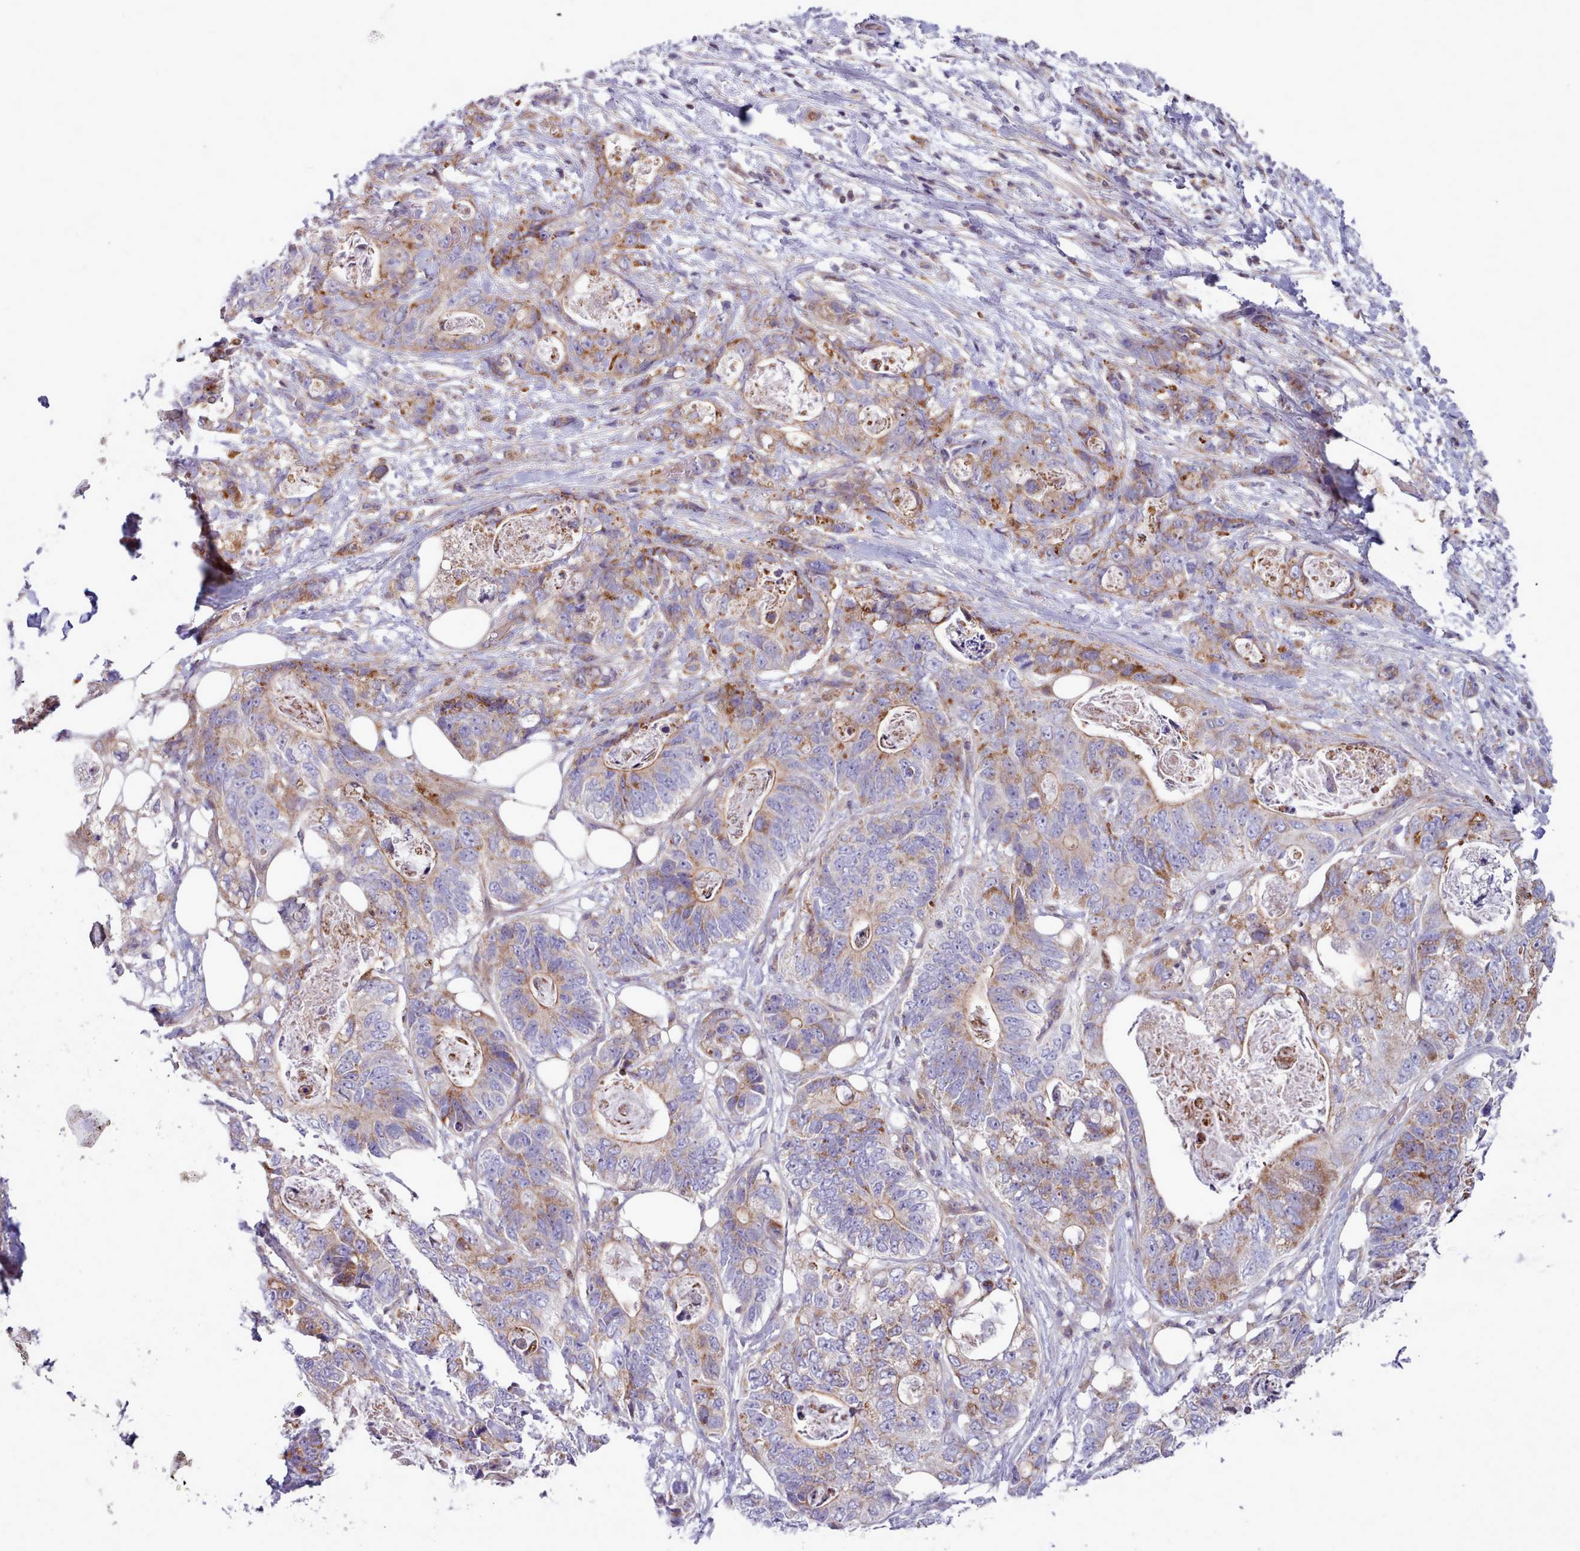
{"staining": {"intensity": "moderate", "quantity": "25%-75%", "location": "cytoplasmic/membranous"}, "tissue": "stomach cancer", "cell_type": "Tumor cells", "image_type": "cancer", "snomed": [{"axis": "morphology", "description": "Adenocarcinoma, NOS"}, {"axis": "topography", "description": "Stomach"}], "caption": "The immunohistochemical stain shows moderate cytoplasmic/membranous positivity in tumor cells of stomach cancer tissue. The protein is shown in brown color, while the nuclei are stained blue.", "gene": "TENT4B", "patient": {"sex": "female", "age": 89}}